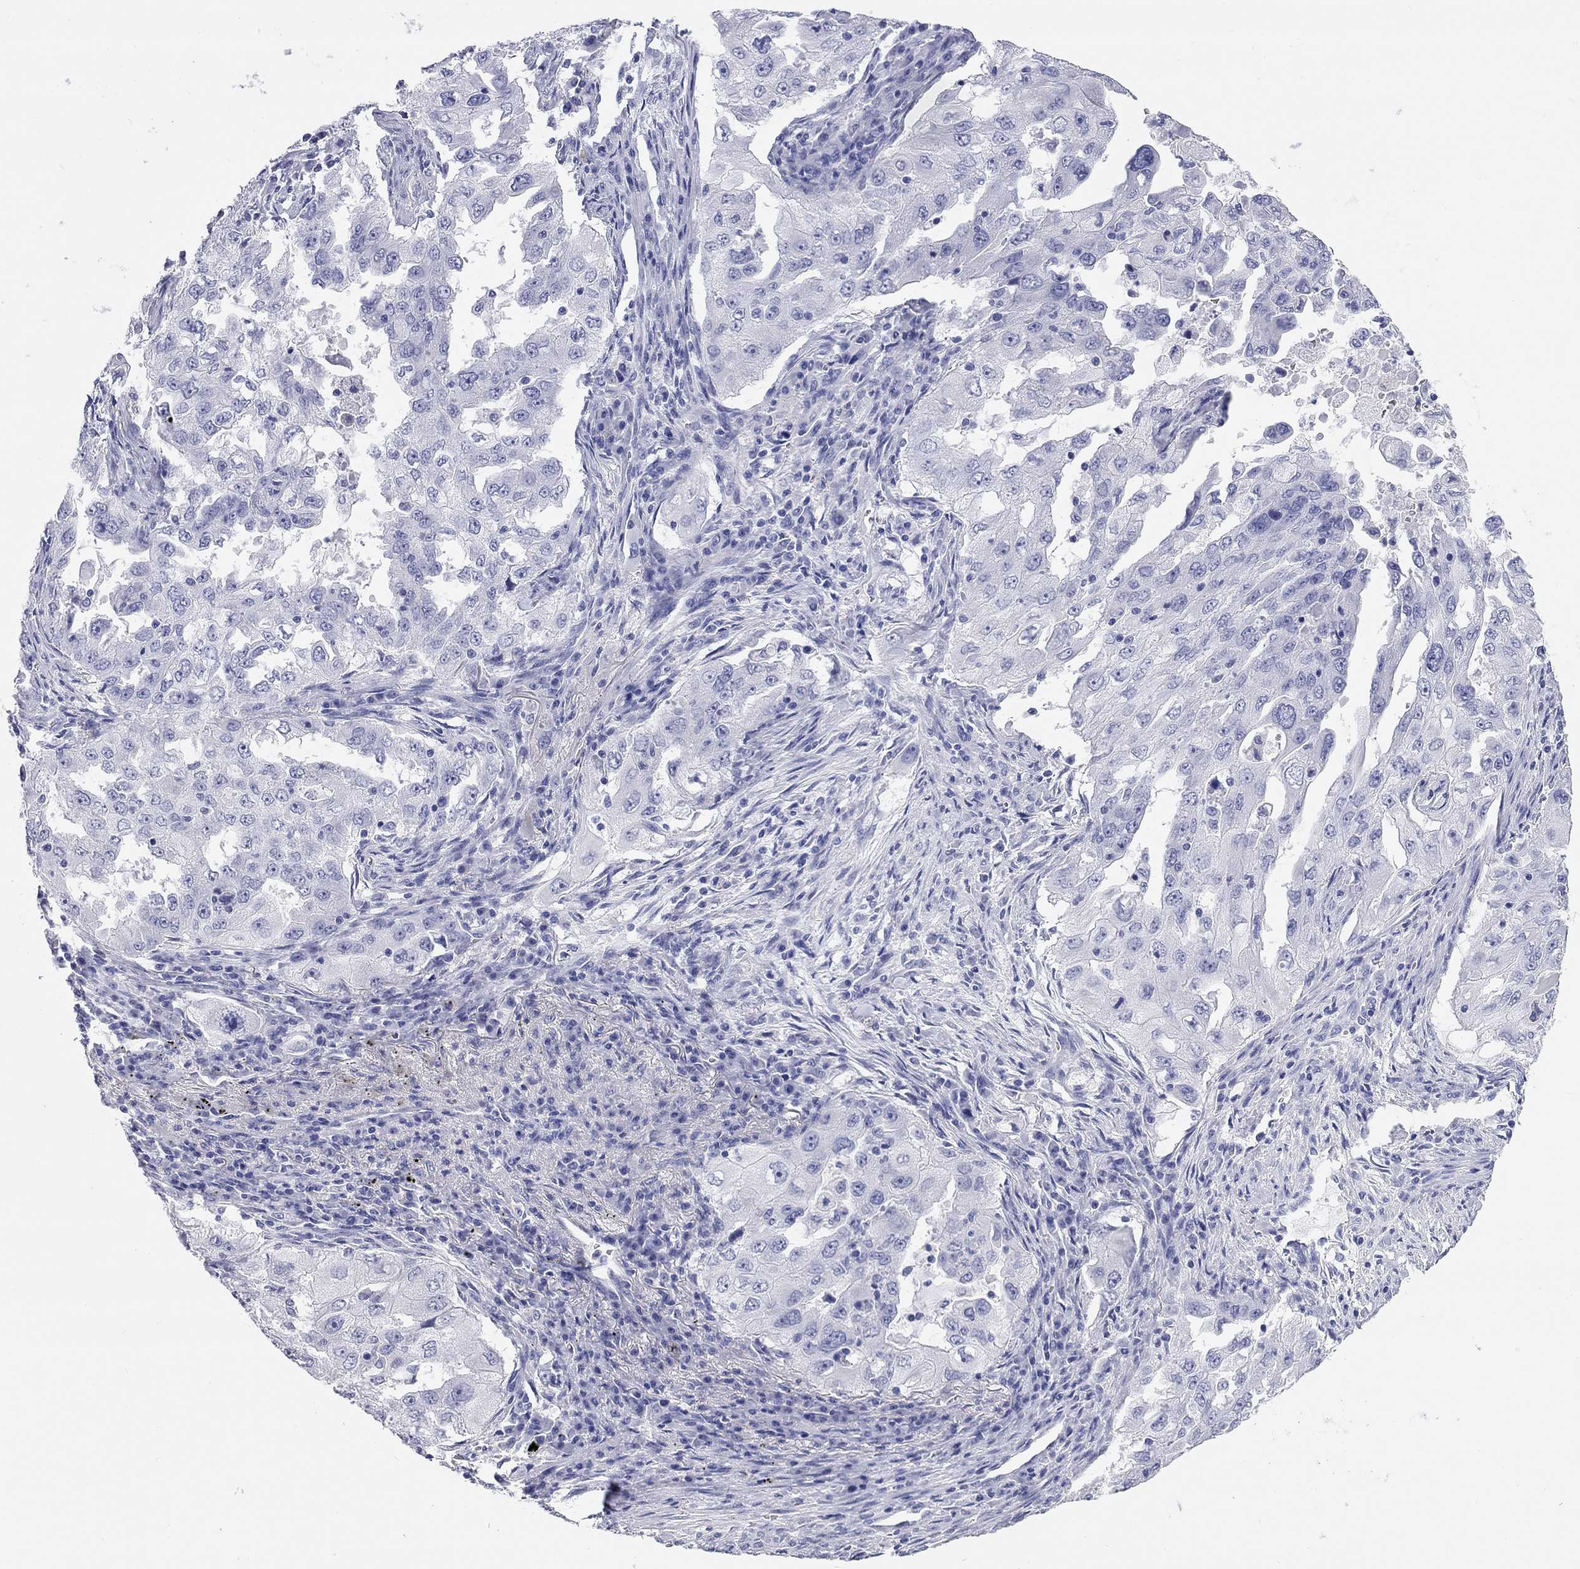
{"staining": {"intensity": "negative", "quantity": "none", "location": "none"}, "tissue": "lung cancer", "cell_type": "Tumor cells", "image_type": "cancer", "snomed": [{"axis": "morphology", "description": "Adenocarcinoma, NOS"}, {"axis": "topography", "description": "Lung"}], "caption": "Immunohistochemistry (IHC) micrograph of lung cancer stained for a protein (brown), which demonstrates no expression in tumor cells.", "gene": "TMEM221", "patient": {"sex": "female", "age": 61}}